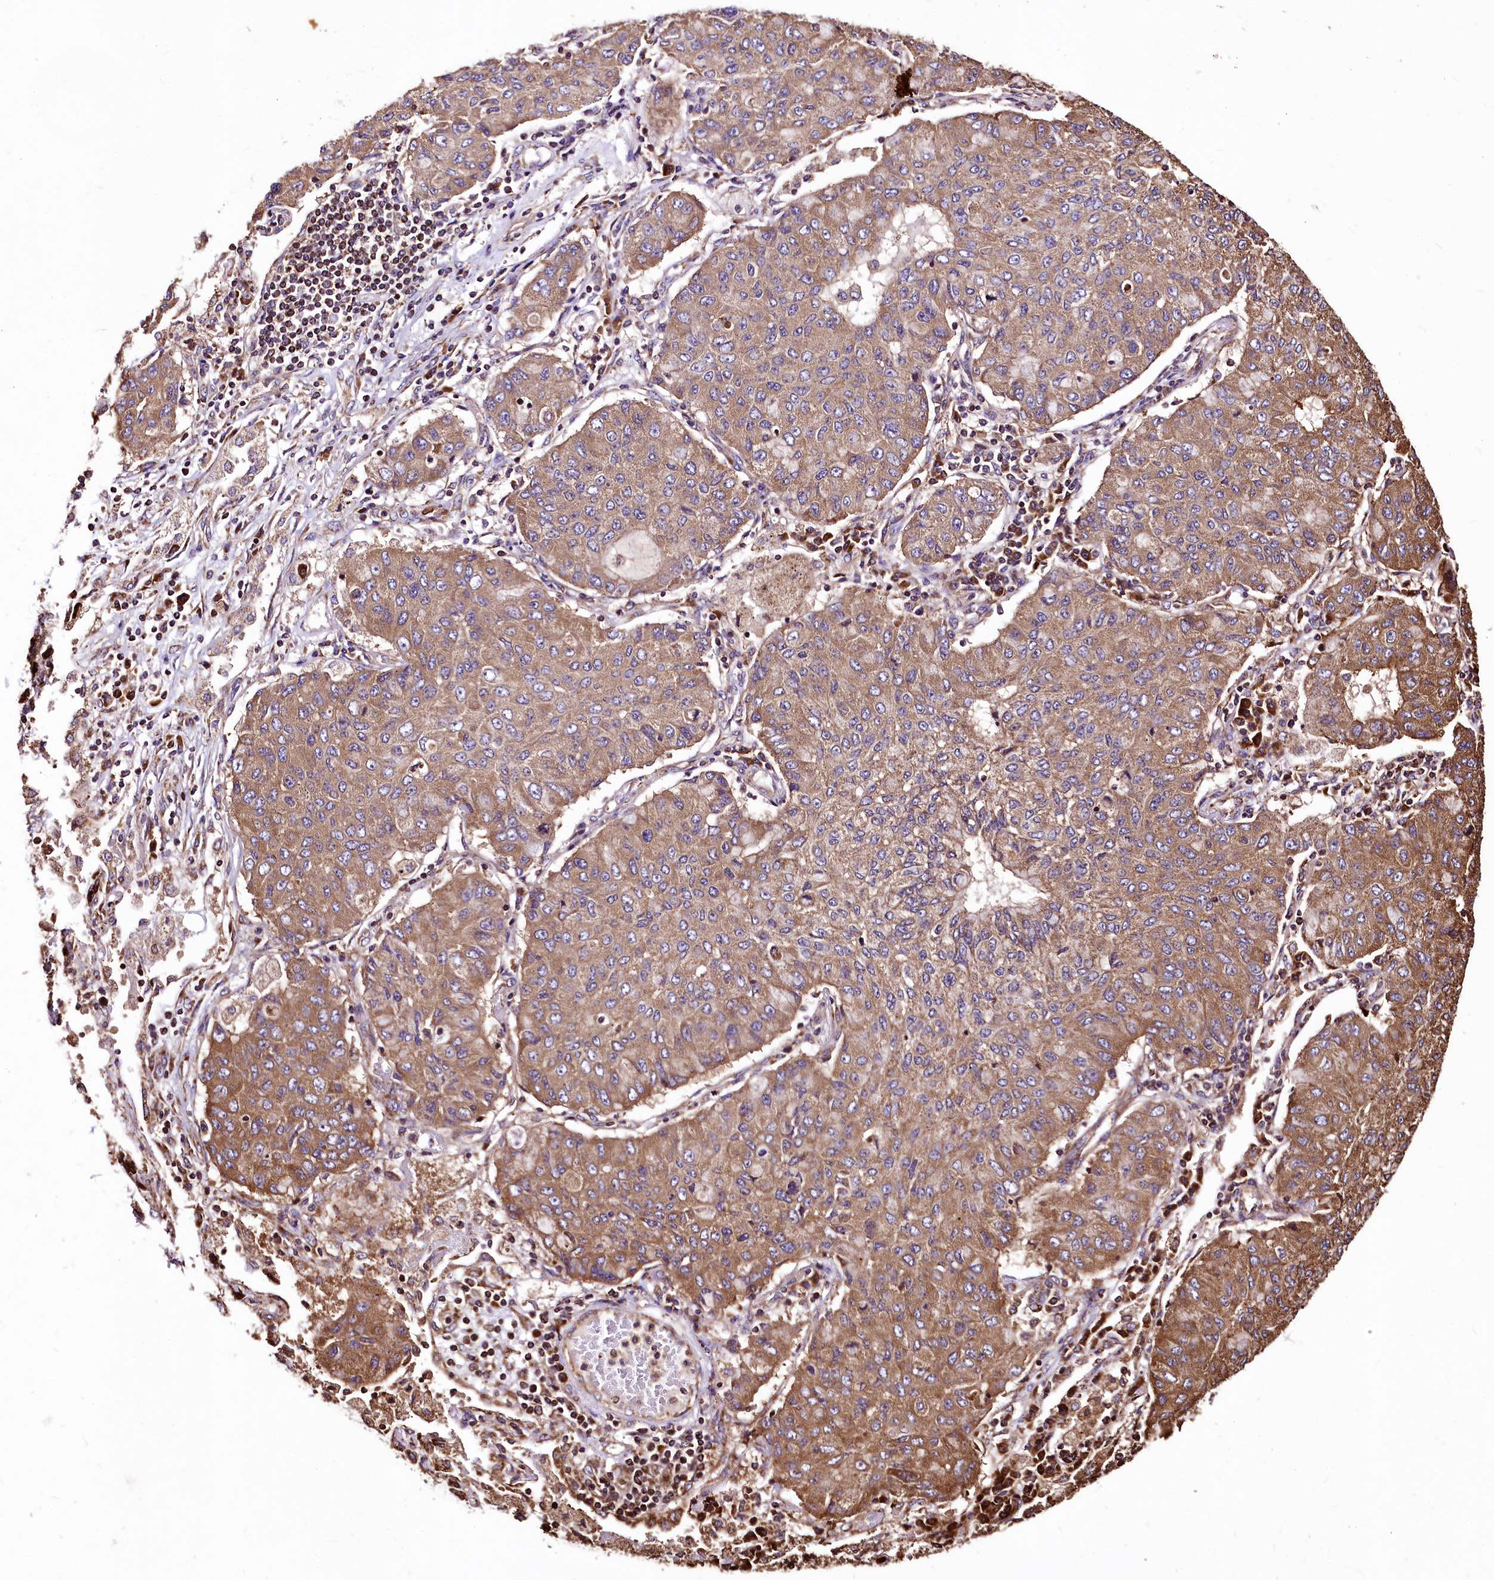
{"staining": {"intensity": "moderate", "quantity": ">75%", "location": "cytoplasmic/membranous"}, "tissue": "lung cancer", "cell_type": "Tumor cells", "image_type": "cancer", "snomed": [{"axis": "morphology", "description": "Squamous cell carcinoma, NOS"}, {"axis": "topography", "description": "Lung"}], "caption": "Immunohistochemical staining of human lung squamous cell carcinoma reveals moderate cytoplasmic/membranous protein expression in about >75% of tumor cells. The staining was performed using DAB, with brown indicating positive protein expression. Nuclei are stained blue with hematoxylin.", "gene": "LRSAM1", "patient": {"sex": "male", "age": 74}}